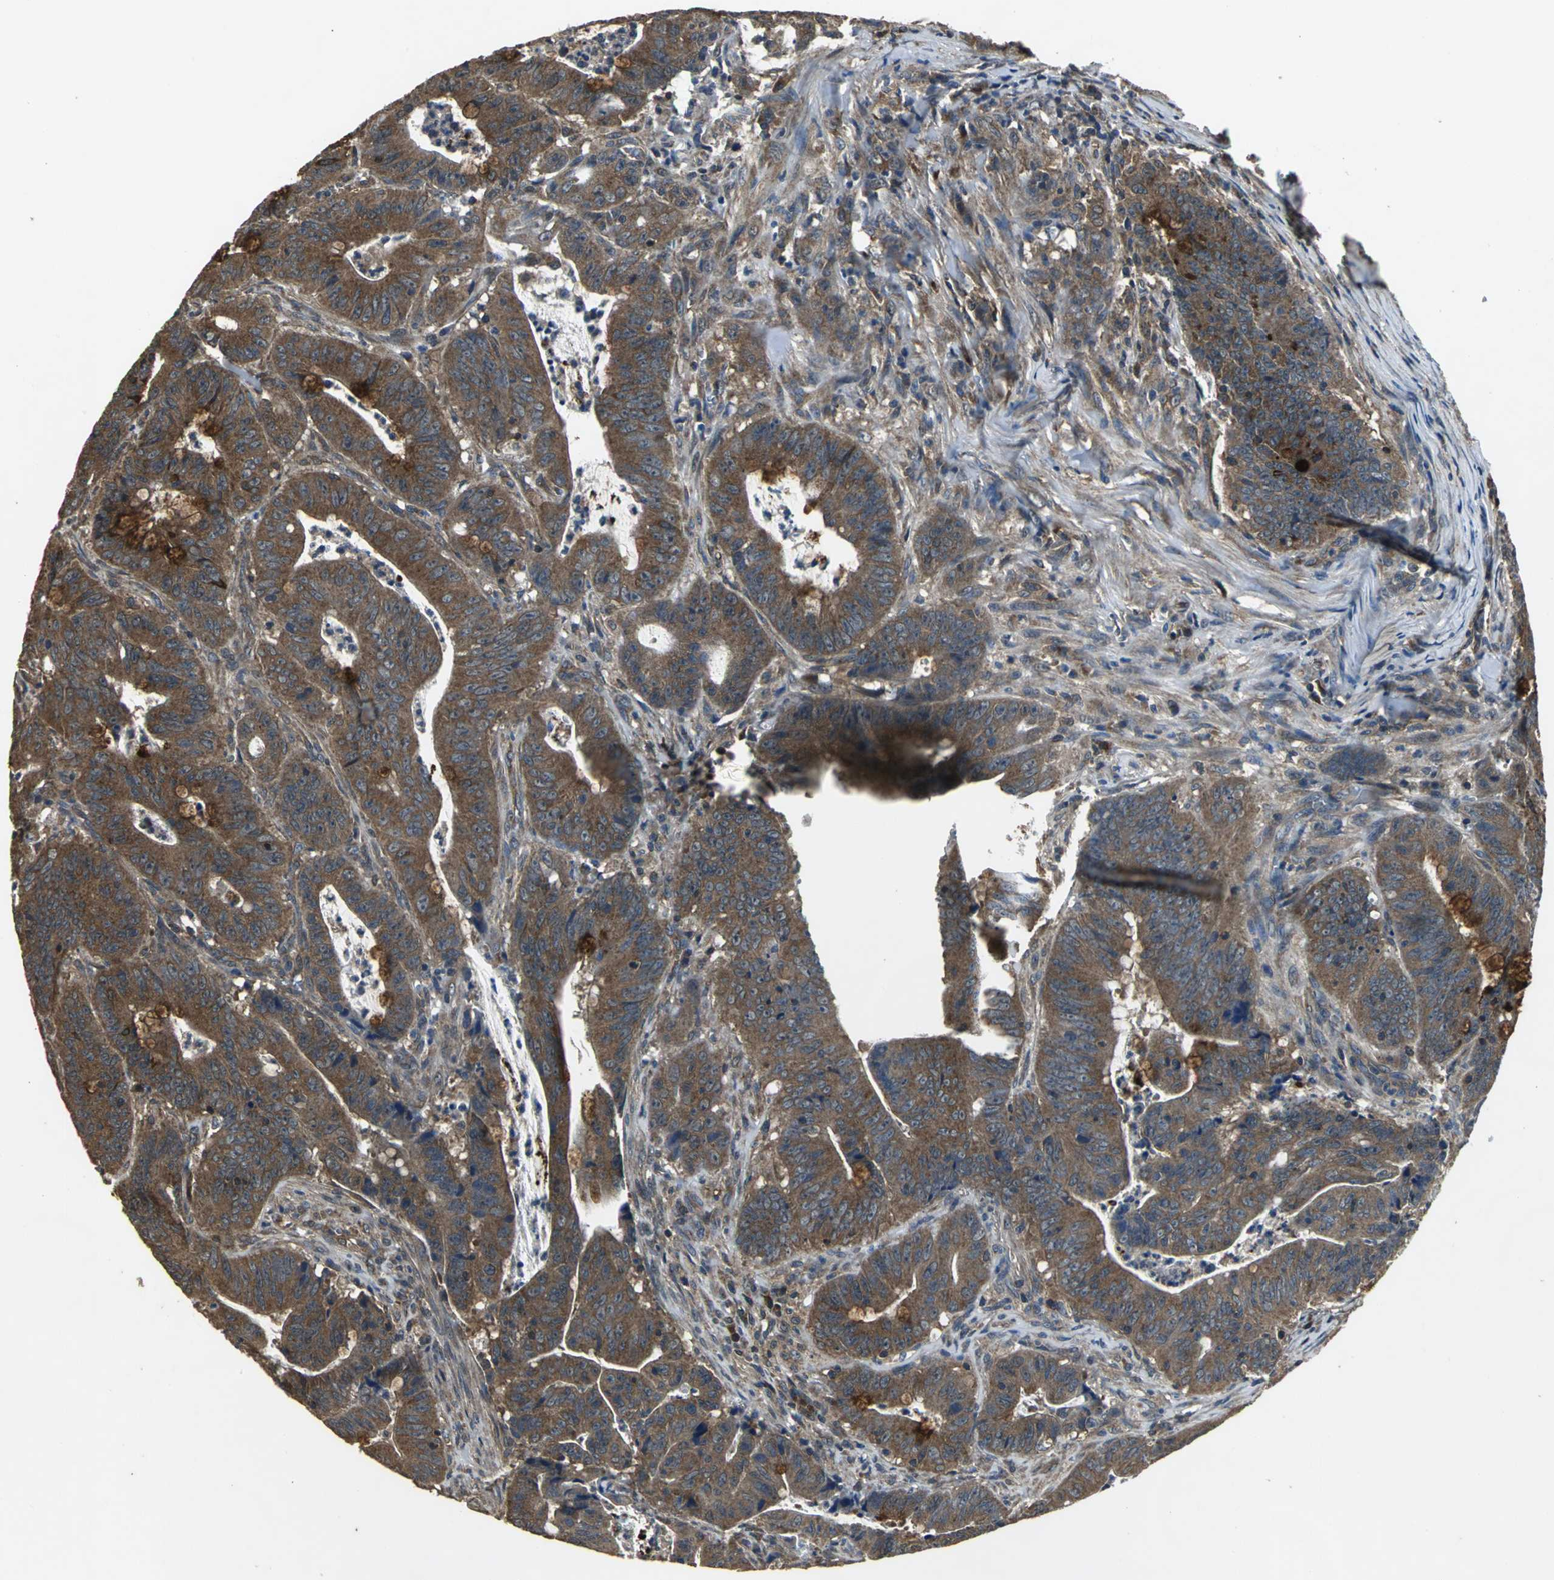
{"staining": {"intensity": "moderate", "quantity": ">75%", "location": "cytoplasmic/membranous"}, "tissue": "colorectal cancer", "cell_type": "Tumor cells", "image_type": "cancer", "snomed": [{"axis": "morphology", "description": "Adenocarcinoma, NOS"}, {"axis": "topography", "description": "Colon"}], "caption": "Immunohistochemical staining of colorectal adenocarcinoma shows moderate cytoplasmic/membranous protein positivity in approximately >75% of tumor cells.", "gene": "IRF3", "patient": {"sex": "male", "age": 45}}